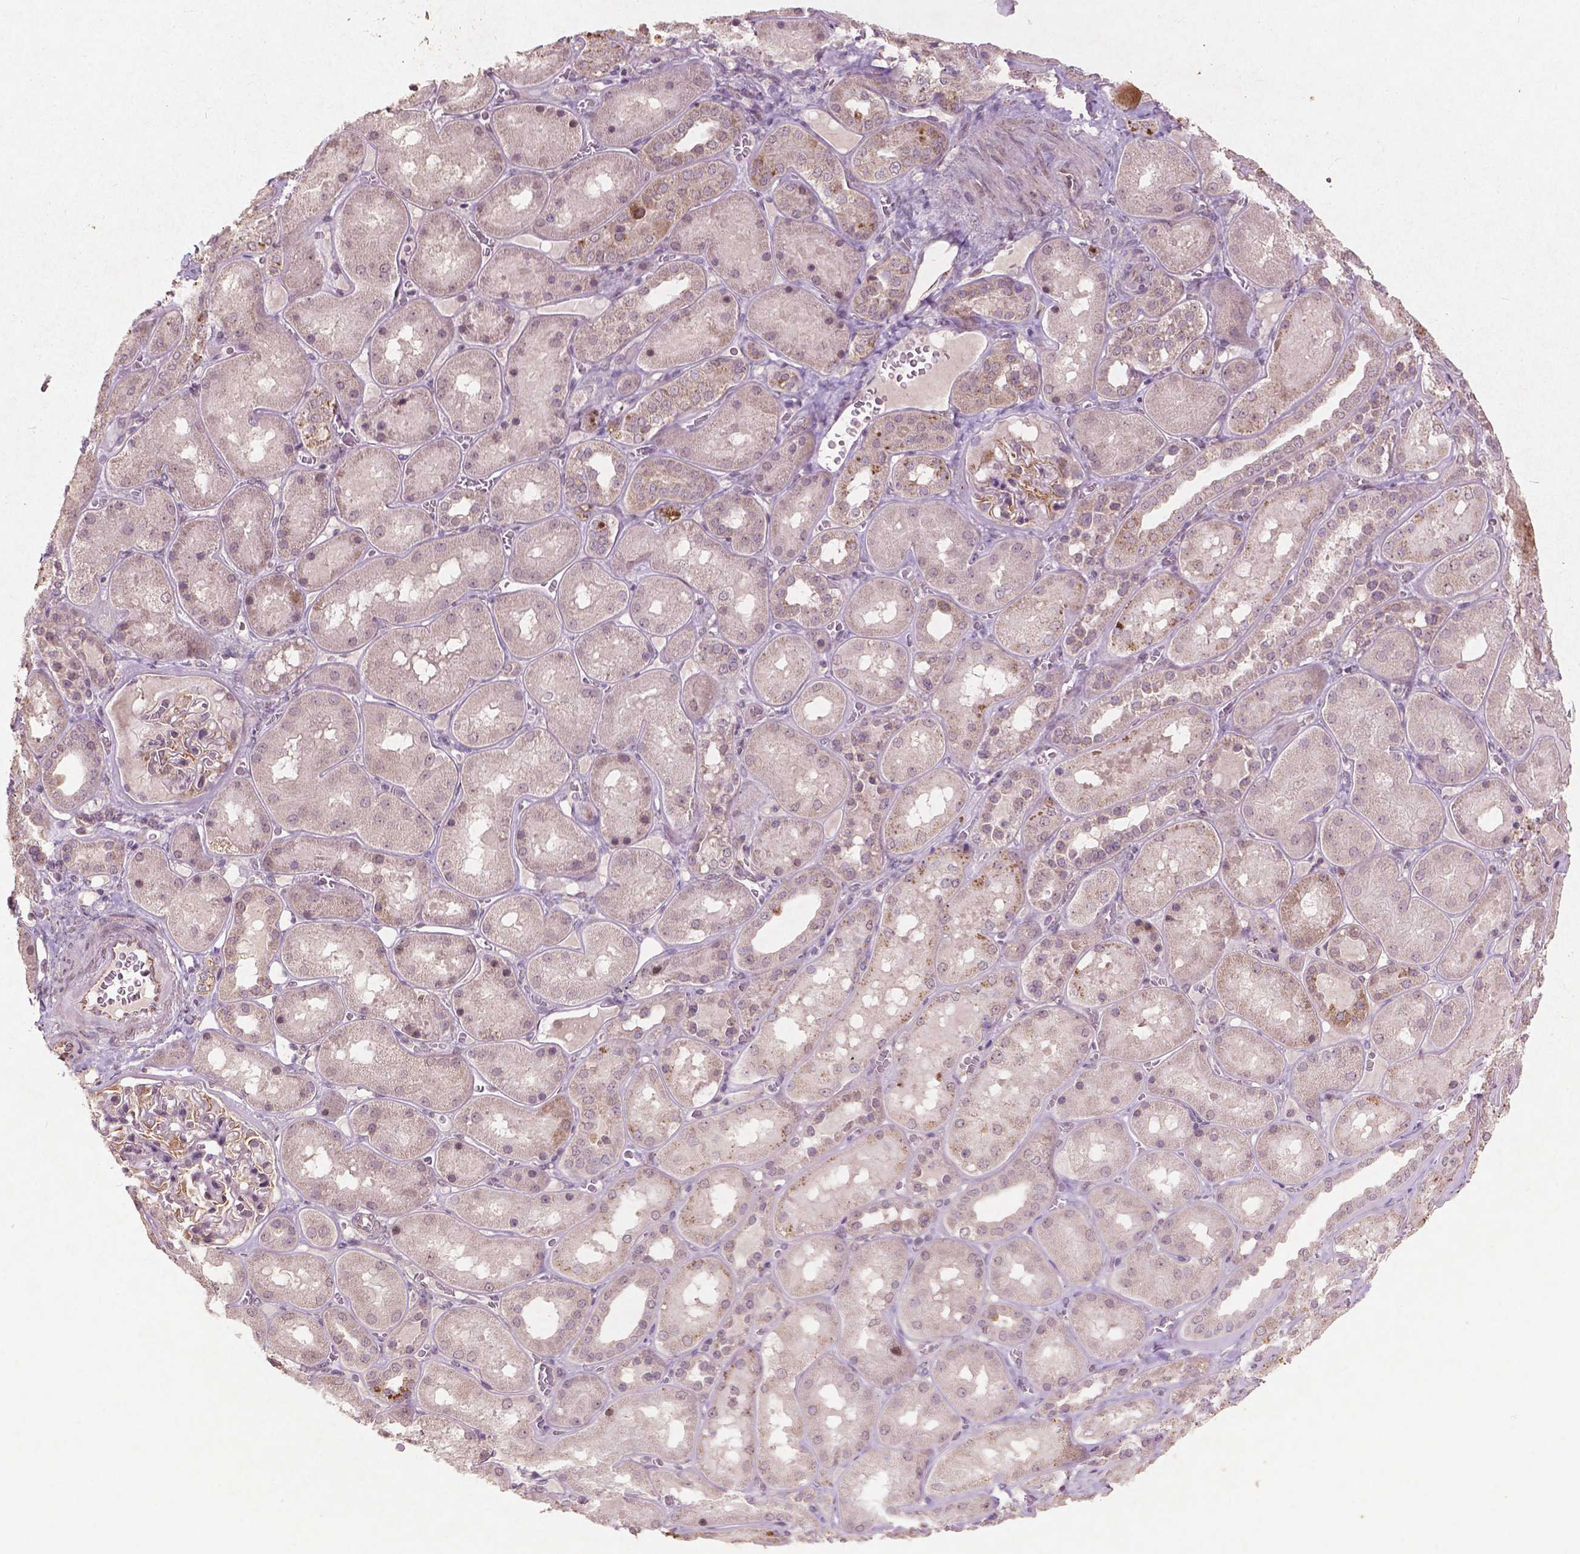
{"staining": {"intensity": "moderate", "quantity": "<25%", "location": "cytoplasmic/membranous"}, "tissue": "kidney", "cell_type": "Cells in glomeruli", "image_type": "normal", "snomed": [{"axis": "morphology", "description": "Normal tissue, NOS"}, {"axis": "topography", "description": "Kidney"}], "caption": "Protein expression by immunohistochemistry demonstrates moderate cytoplasmic/membranous positivity in about <25% of cells in glomeruli in benign kidney. The protein of interest is stained brown, and the nuclei are stained in blue (DAB (3,3'-diaminobenzidine) IHC with brightfield microscopy, high magnification).", "gene": "SMAD2", "patient": {"sex": "male", "age": 73}}